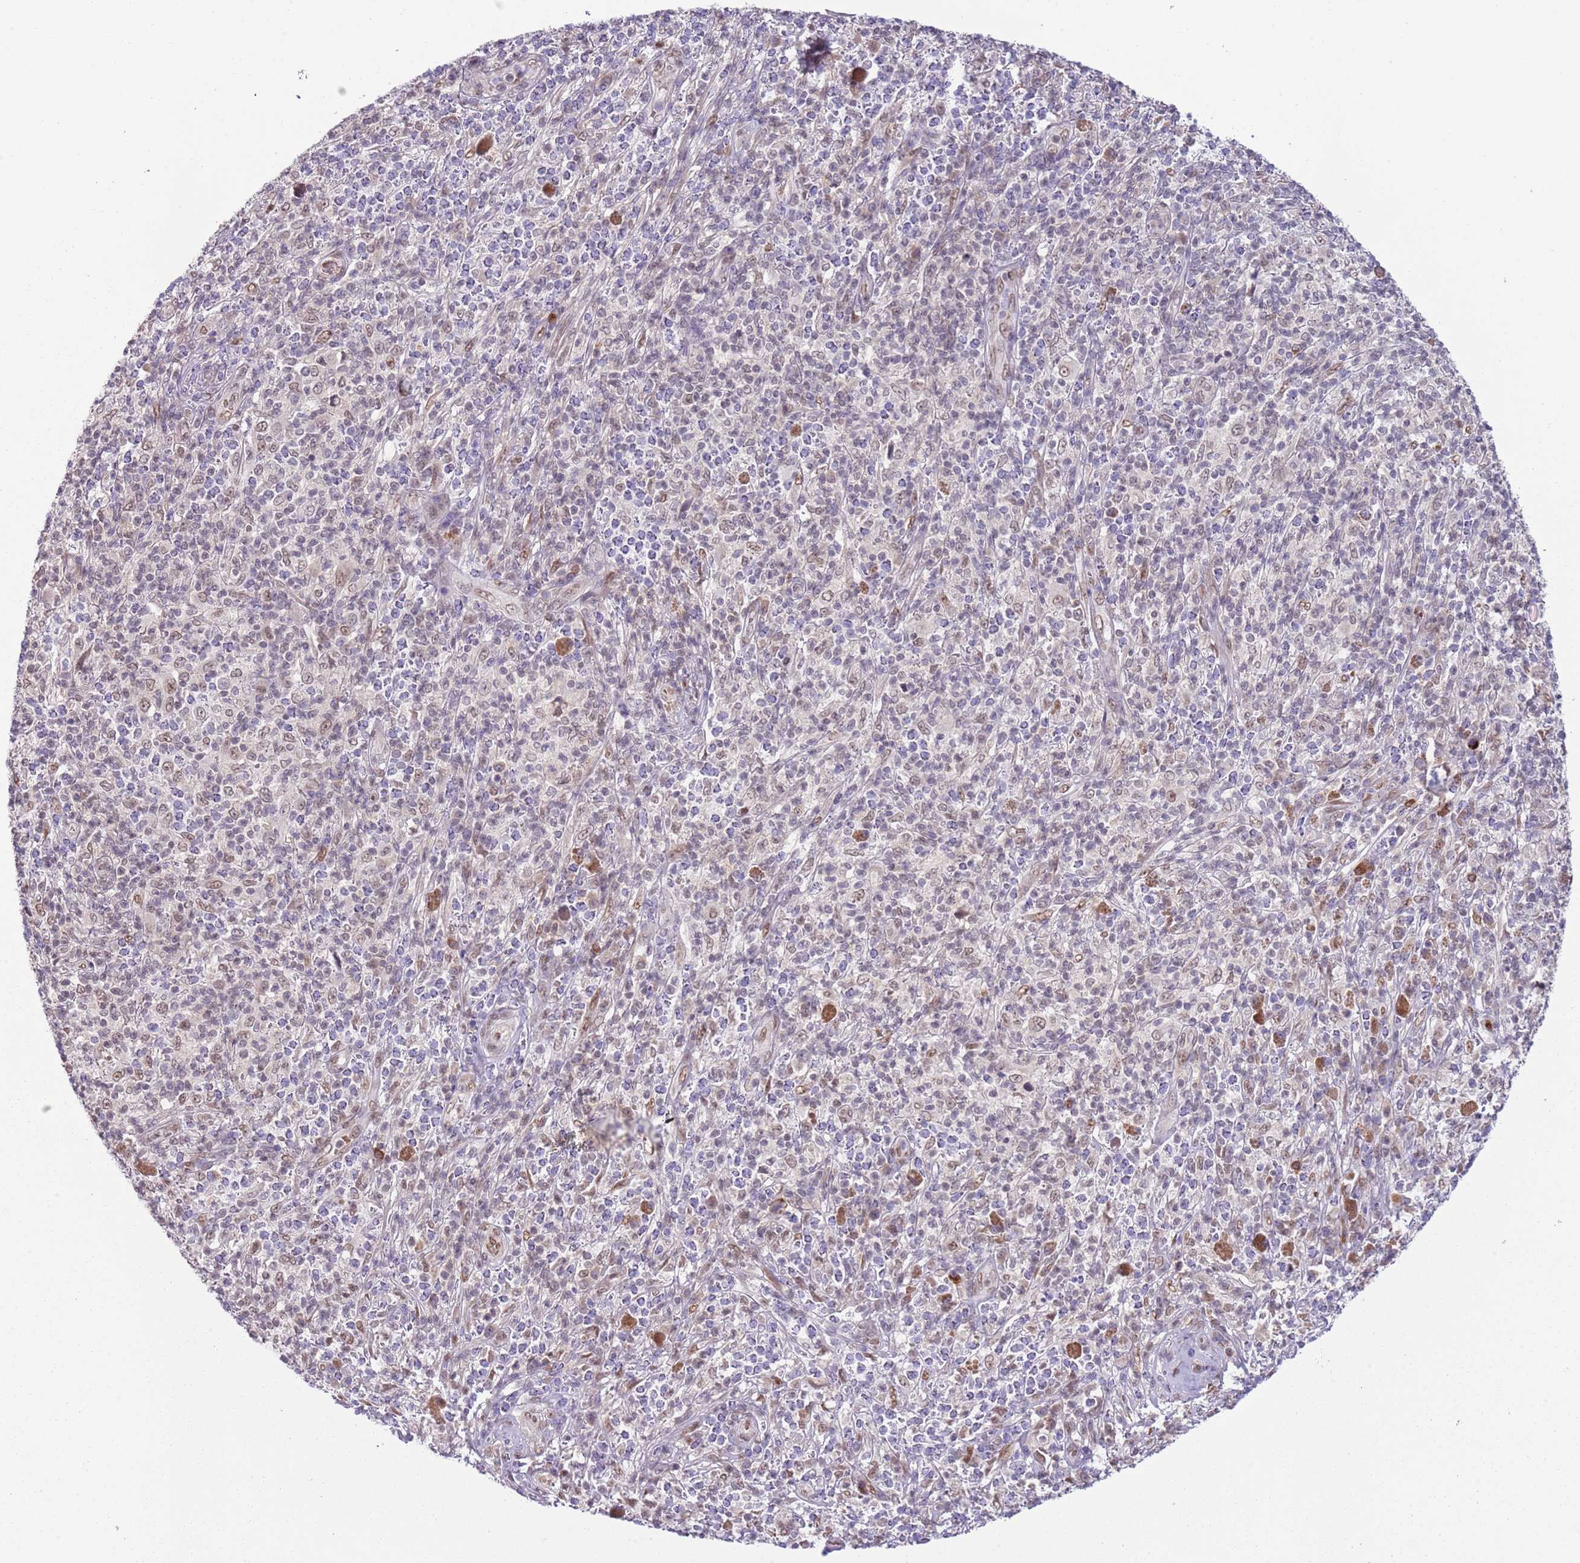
{"staining": {"intensity": "weak", "quantity": "<25%", "location": "nuclear"}, "tissue": "melanoma", "cell_type": "Tumor cells", "image_type": "cancer", "snomed": [{"axis": "morphology", "description": "Malignant melanoma, NOS"}, {"axis": "topography", "description": "Skin"}], "caption": "Immunohistochemical staining of human melanoma exhibits no significant staining in tumor cells.", "gene": "TM2D1", "patient": {"sex": "male", "age": 66}}